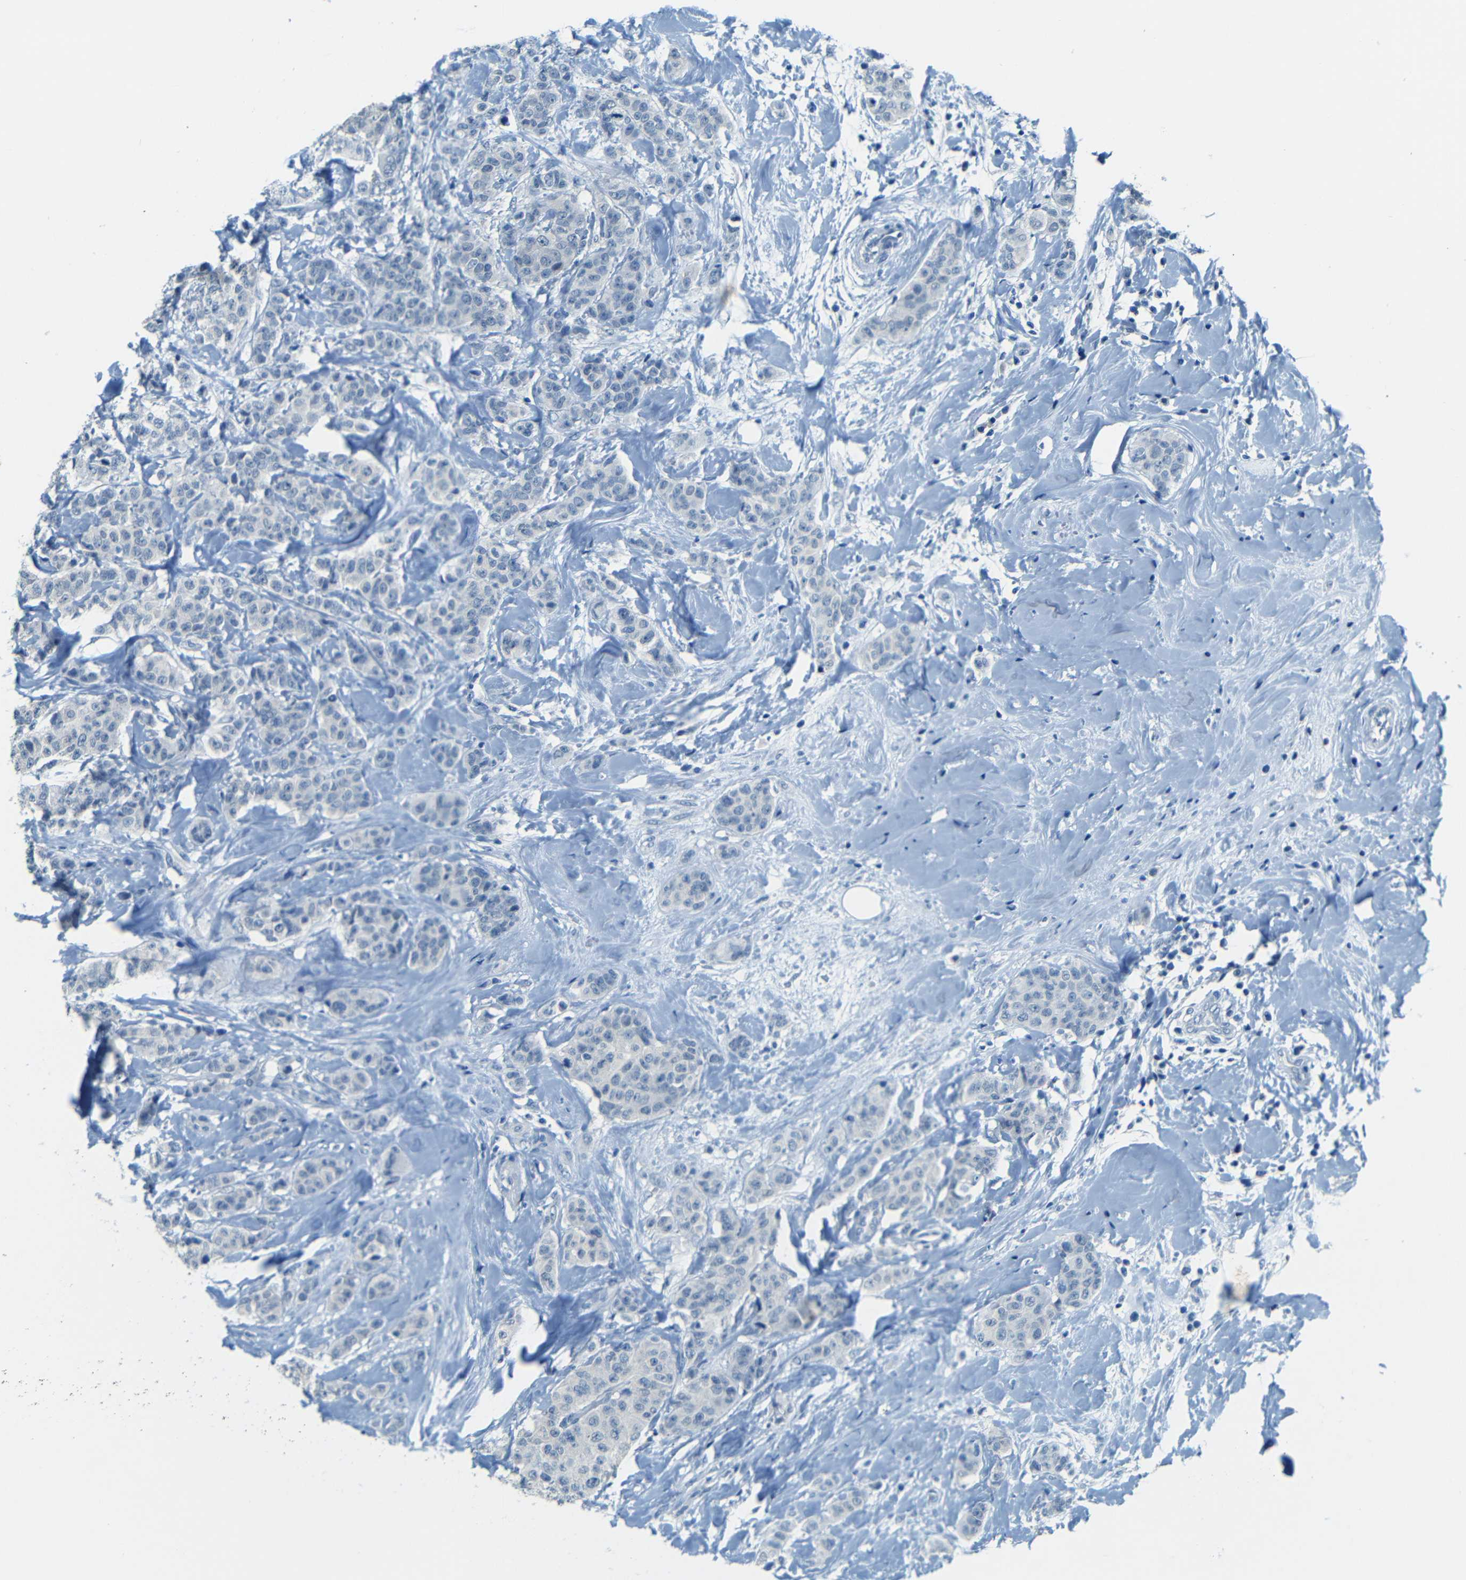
{"staining": {"intensity": "negative", "quantity": "none", "location": "none"}, "tissue": "breast cancer", "cell_type": "Tumor cells", "image_type": "cancer", "snomed": [{"axis": "morphology", "description": "Normal tissue, NOS"}, {"axis": "morphology", "description": "Duct carcinoma"}, {"axis": "topography", "description": "Breast"}], "caption": "A photomicrograph of human breast cancer (invasive ductal carcinoma) is negative for staining in tumor cells.", "gene": "ZMAT1", "patient": {"sex": "female", "age": 40}}